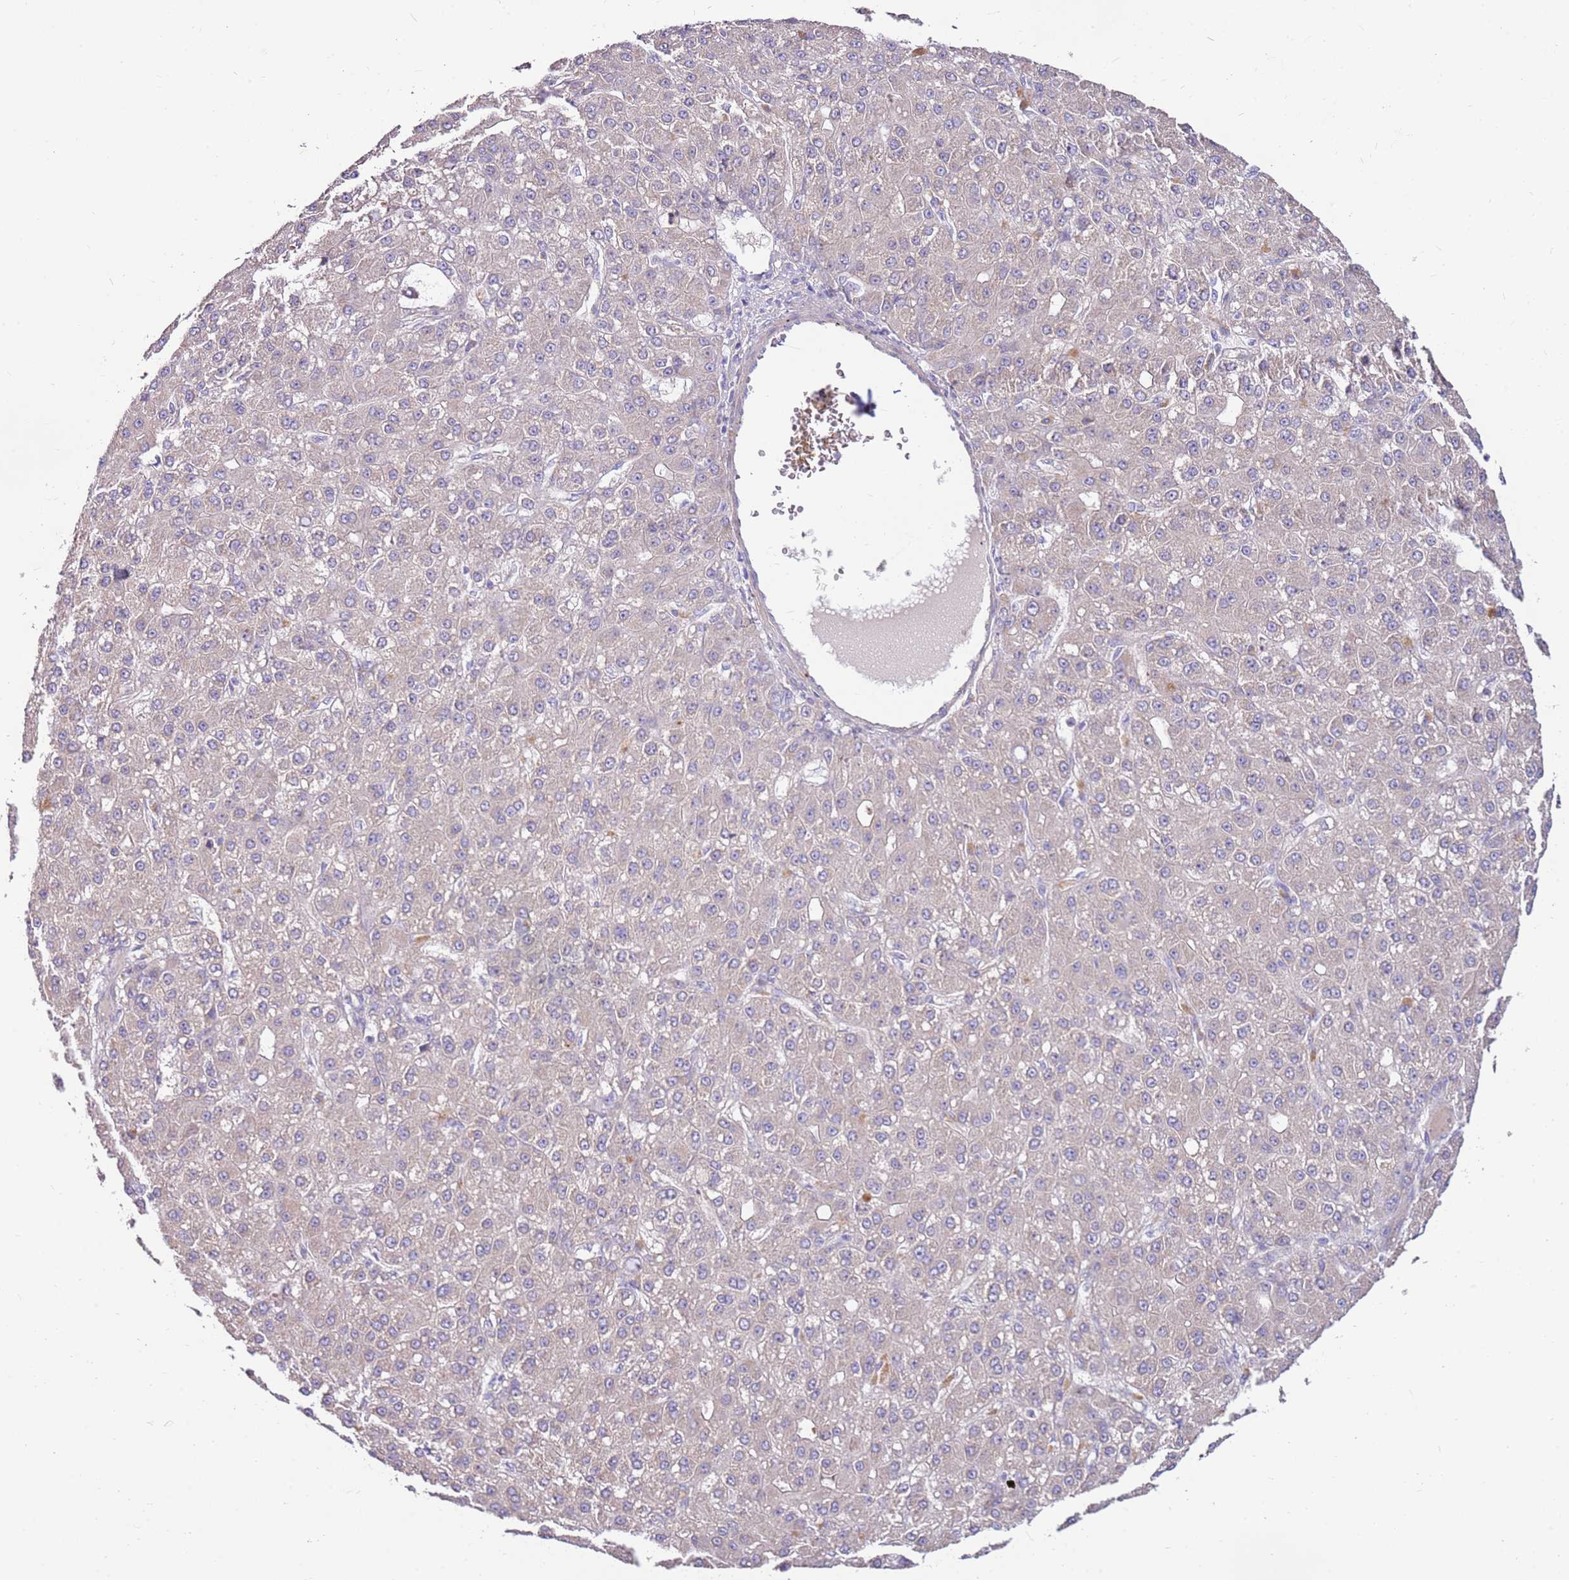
{"staining": {"intensity": "negative", "quantity": "none", "location": "none"}, "tissue": "liver cancer", "cell_type": "Tumor cells", "image_type": "cancer", "snomed": [{"axis": "morphology", "description": "Carcinoma, Hepatocellular, NOS"}, {"axis": "topography", "description": "Liver"}], "caption": "Immunohistochemistry (IHC) of liver cancer (hepatocellular carcinoma) reveals no expression in tumor cells.", "gene": "SLC44A4", "patient": {"sex": "male", "age": 67}}